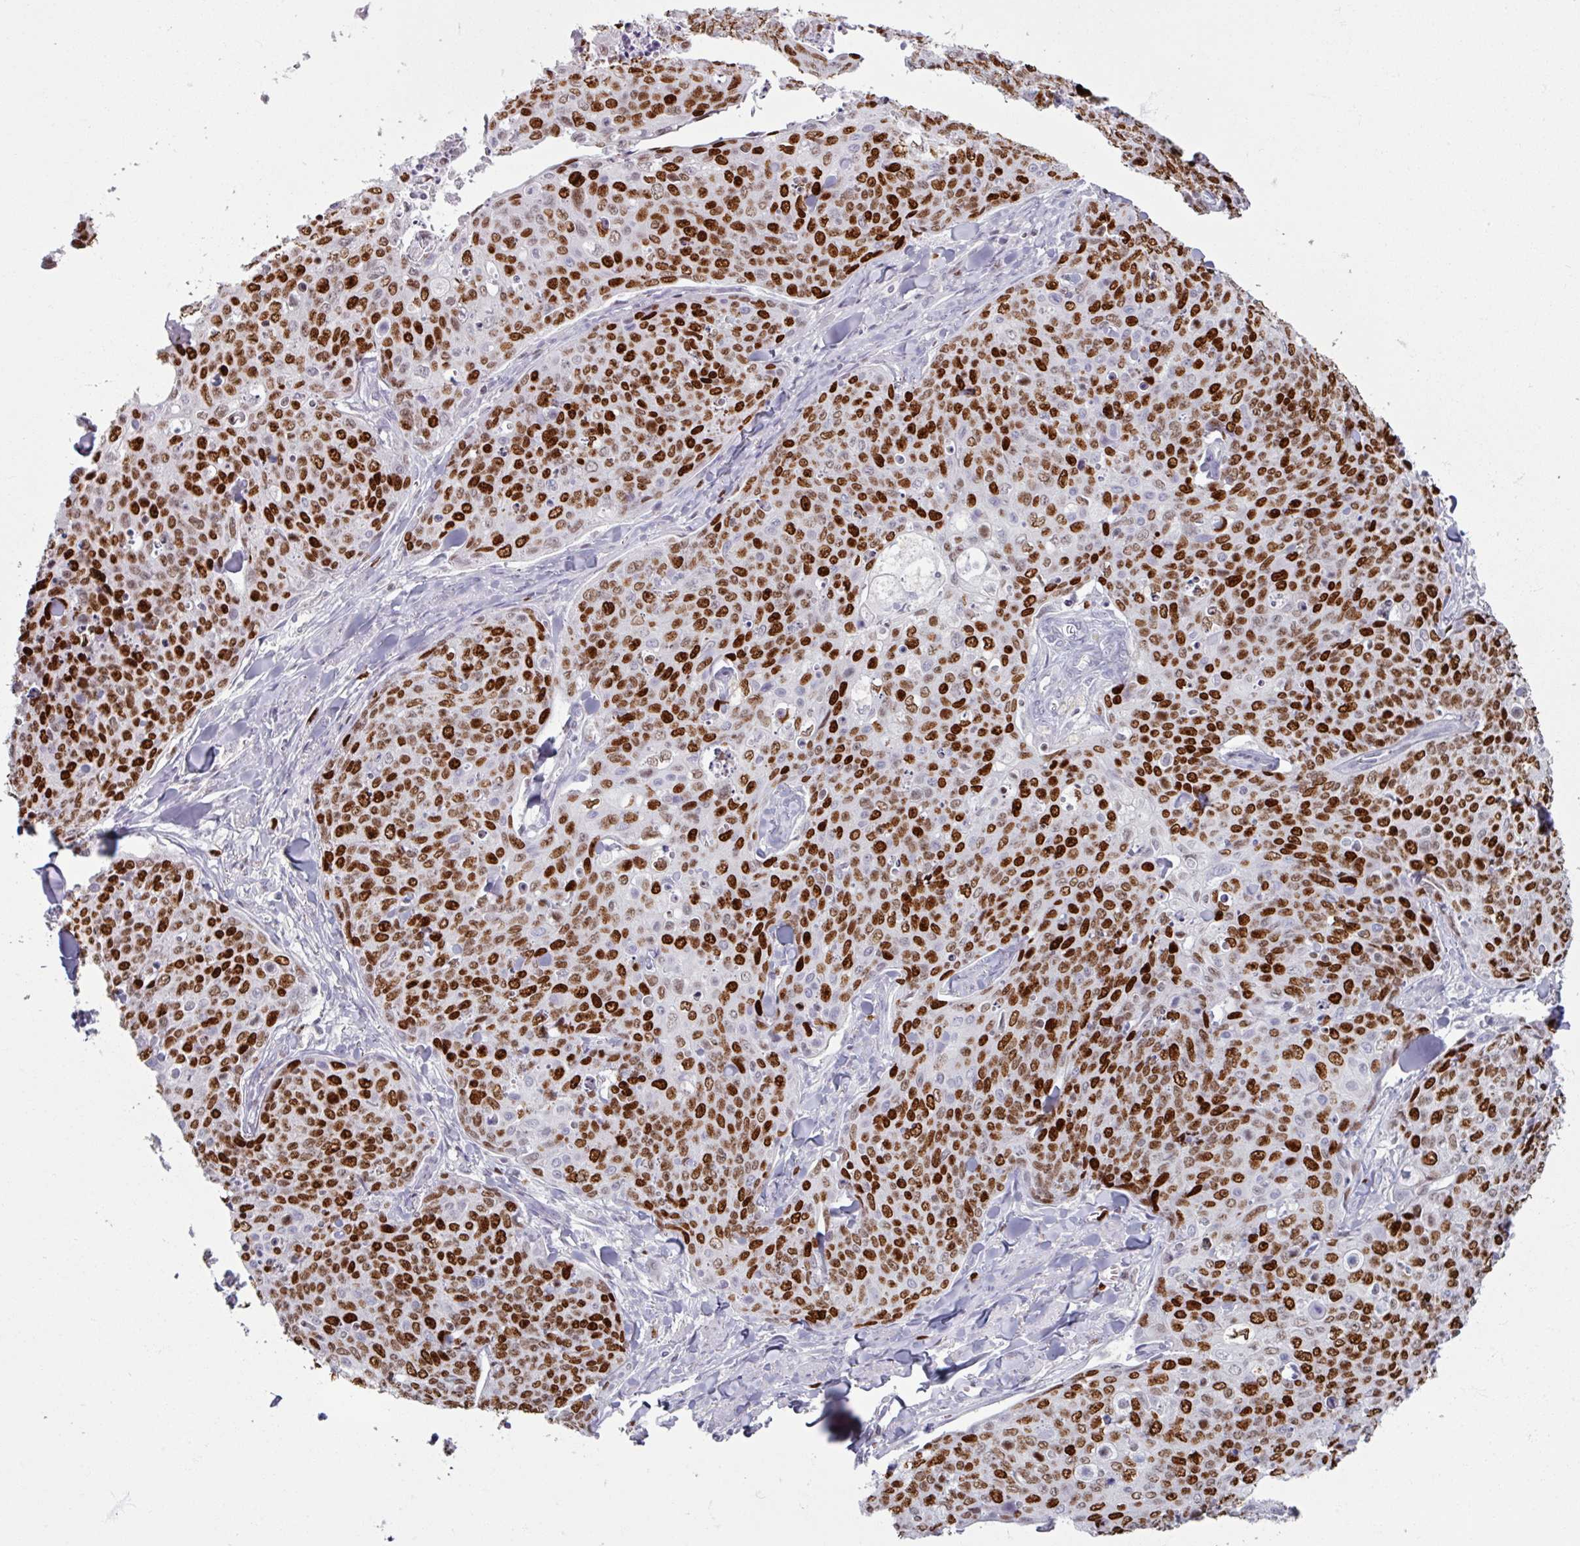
{"staining": {"intensity": "strong", "quantity": "25%-75%", "location": "nuclear"}, "tissue": "skin cancer", "cell_type": "Tumor cells", "image_type": "cancer", "snomed": [{"axis": "morphology", "description": "Squamous cell carcinoma, NOS"}, {"axis": "topography", "description": "Skin"}, {"axis": "topography", "description": "Vulva"}], "caption": "DAB (3,3'-diaminobenzidine) immunohistochemical staining of skin squamous cell carcinoma displays strong nuclear protein positivity in approximately 25%-75% of tumor cells.", "gene": "ATAD2", "patient": {"sex": "female", "age": 85}}